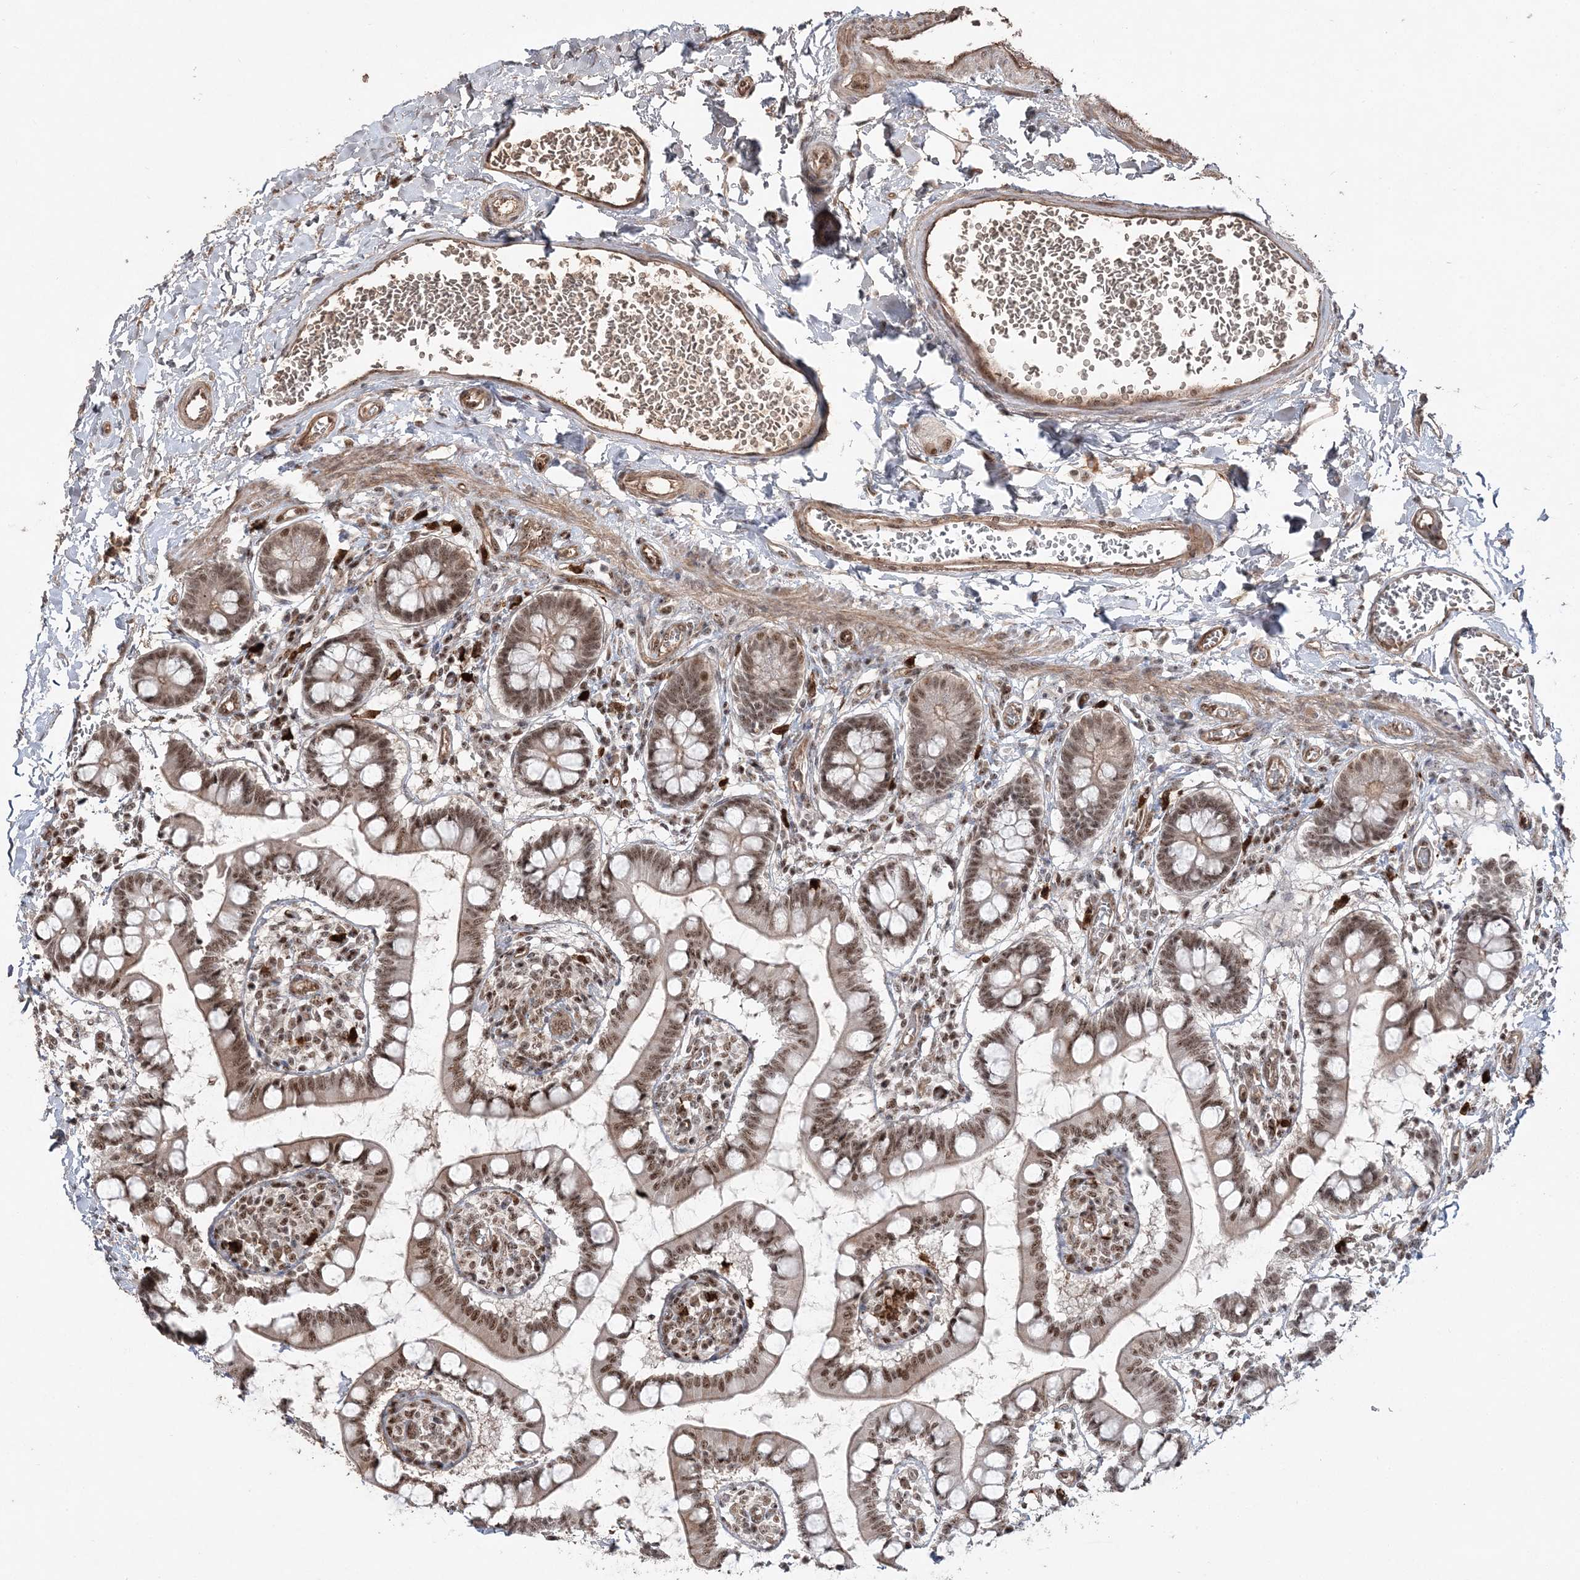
{"staining": {"intensity": "moderate", "quantity": ">75%", "location": "nuclear"}, "tissue": "small intestine", "cell_type": "Glandular cells", "image_type": "normal", "snomed": [{"axis": "morphology", "description": "Normal tissue, NOS"}, {"axis": "topography", "description": "Small intestine"}], "caption": "Immunohistochemistry of unremarkable small intestine reveals medium levels of moderate nuclear positivity in approximately >75% of glandular cells.", "gene": "RBM17", "patient": {"sex": "male", "age": 52}}